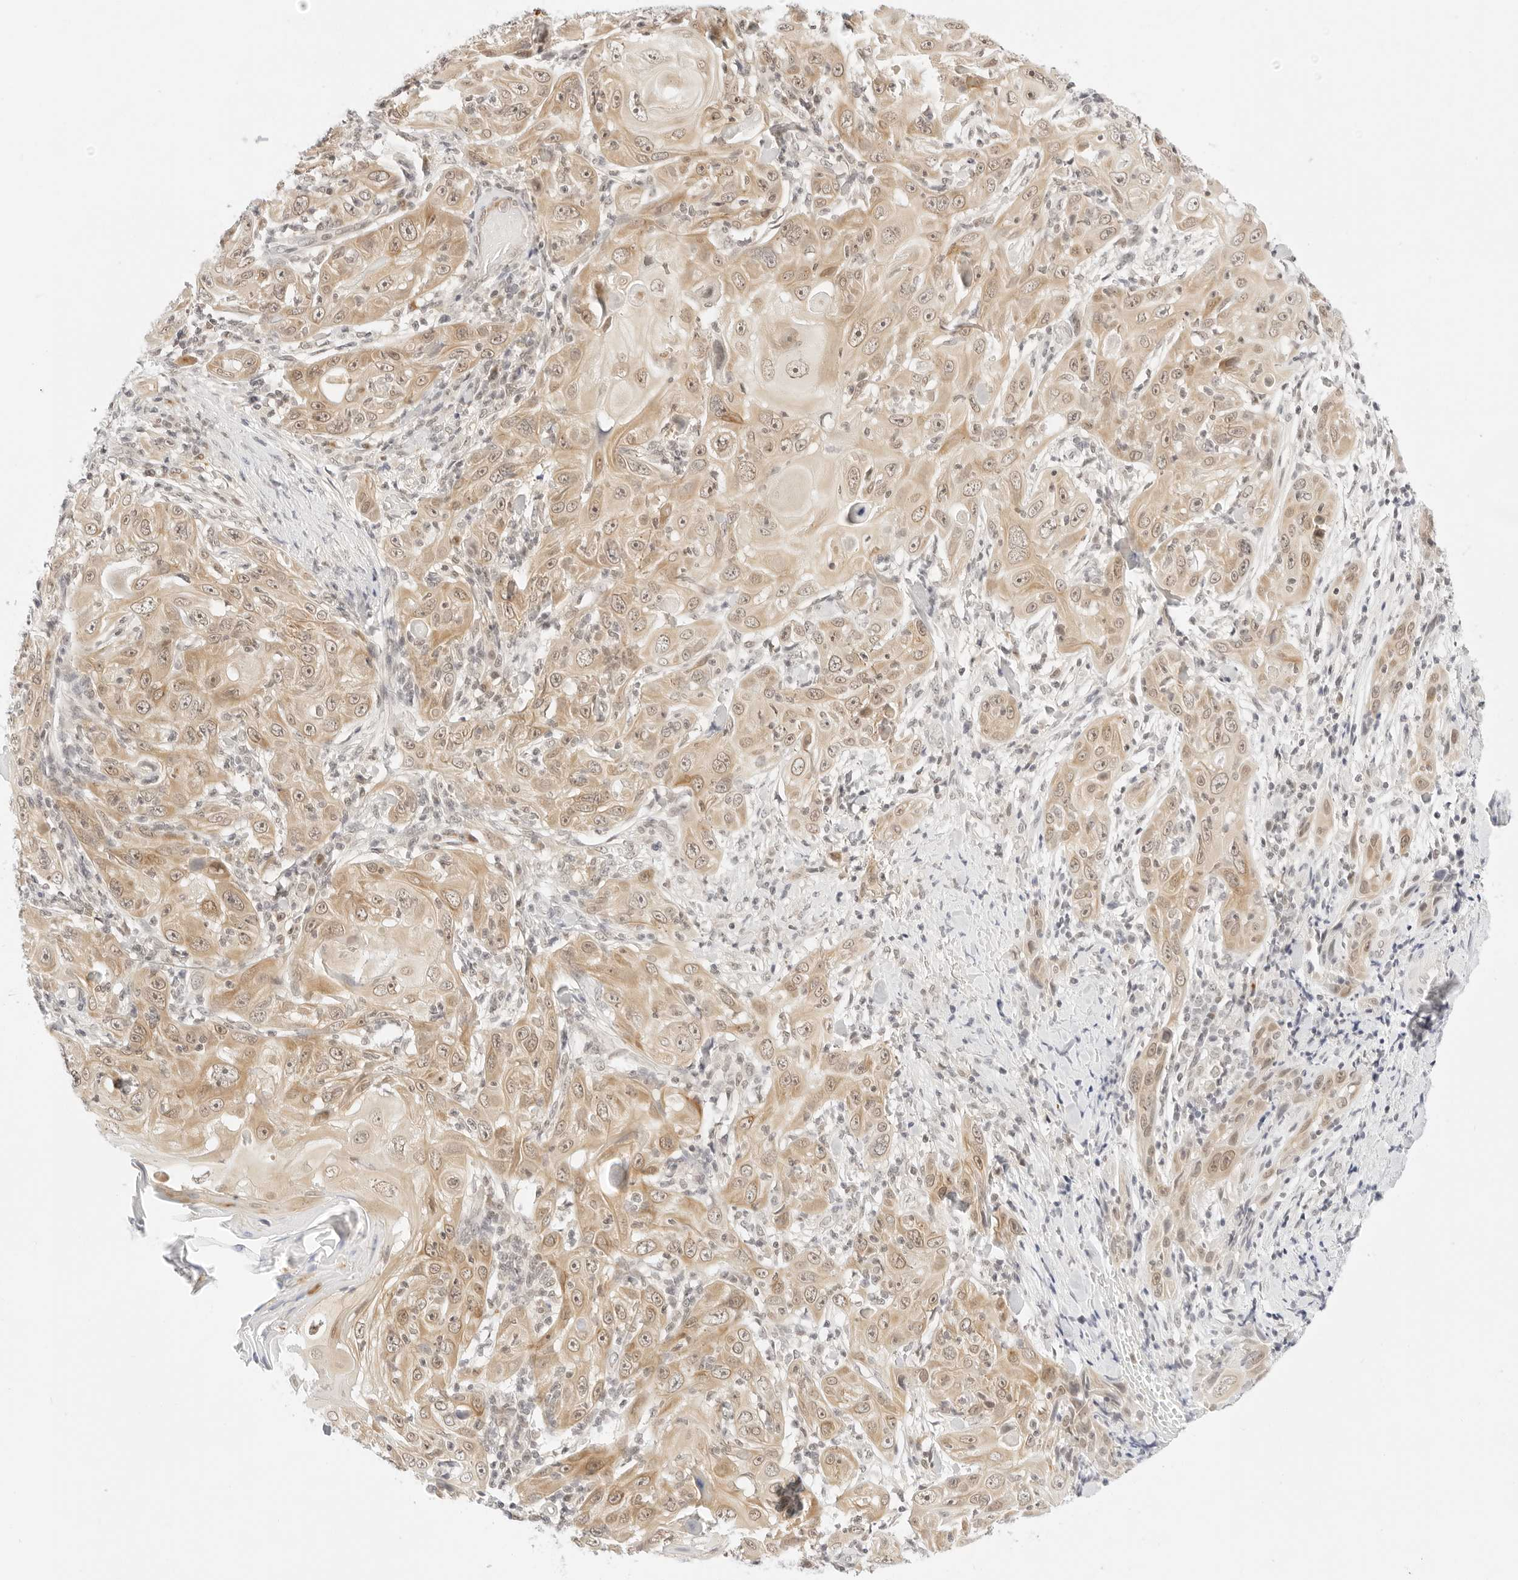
{"staining": {"intensity": "moderate", "quantity": ">75%", "location": "cytoplasmic/membranous,nuclear"}, "tissue": "skin cancer", "cell_type": "Tumor cells", "image_type": "cancer", "snomed": [{"axis": "morphology", "description": "Squamous cell carcinoma, NOS"}, {"axis": "topography", "description": "Skin"}], "caption": "A high-resolution micrograph shows IHC staining of squamous cell carcinoma (skin), which shows moderate cytoplasmic/membranous and nuclear staining in about >75% of tumor cells.", "gene": "POLR3C", "patient": {"sex": "female", "age": 88}}